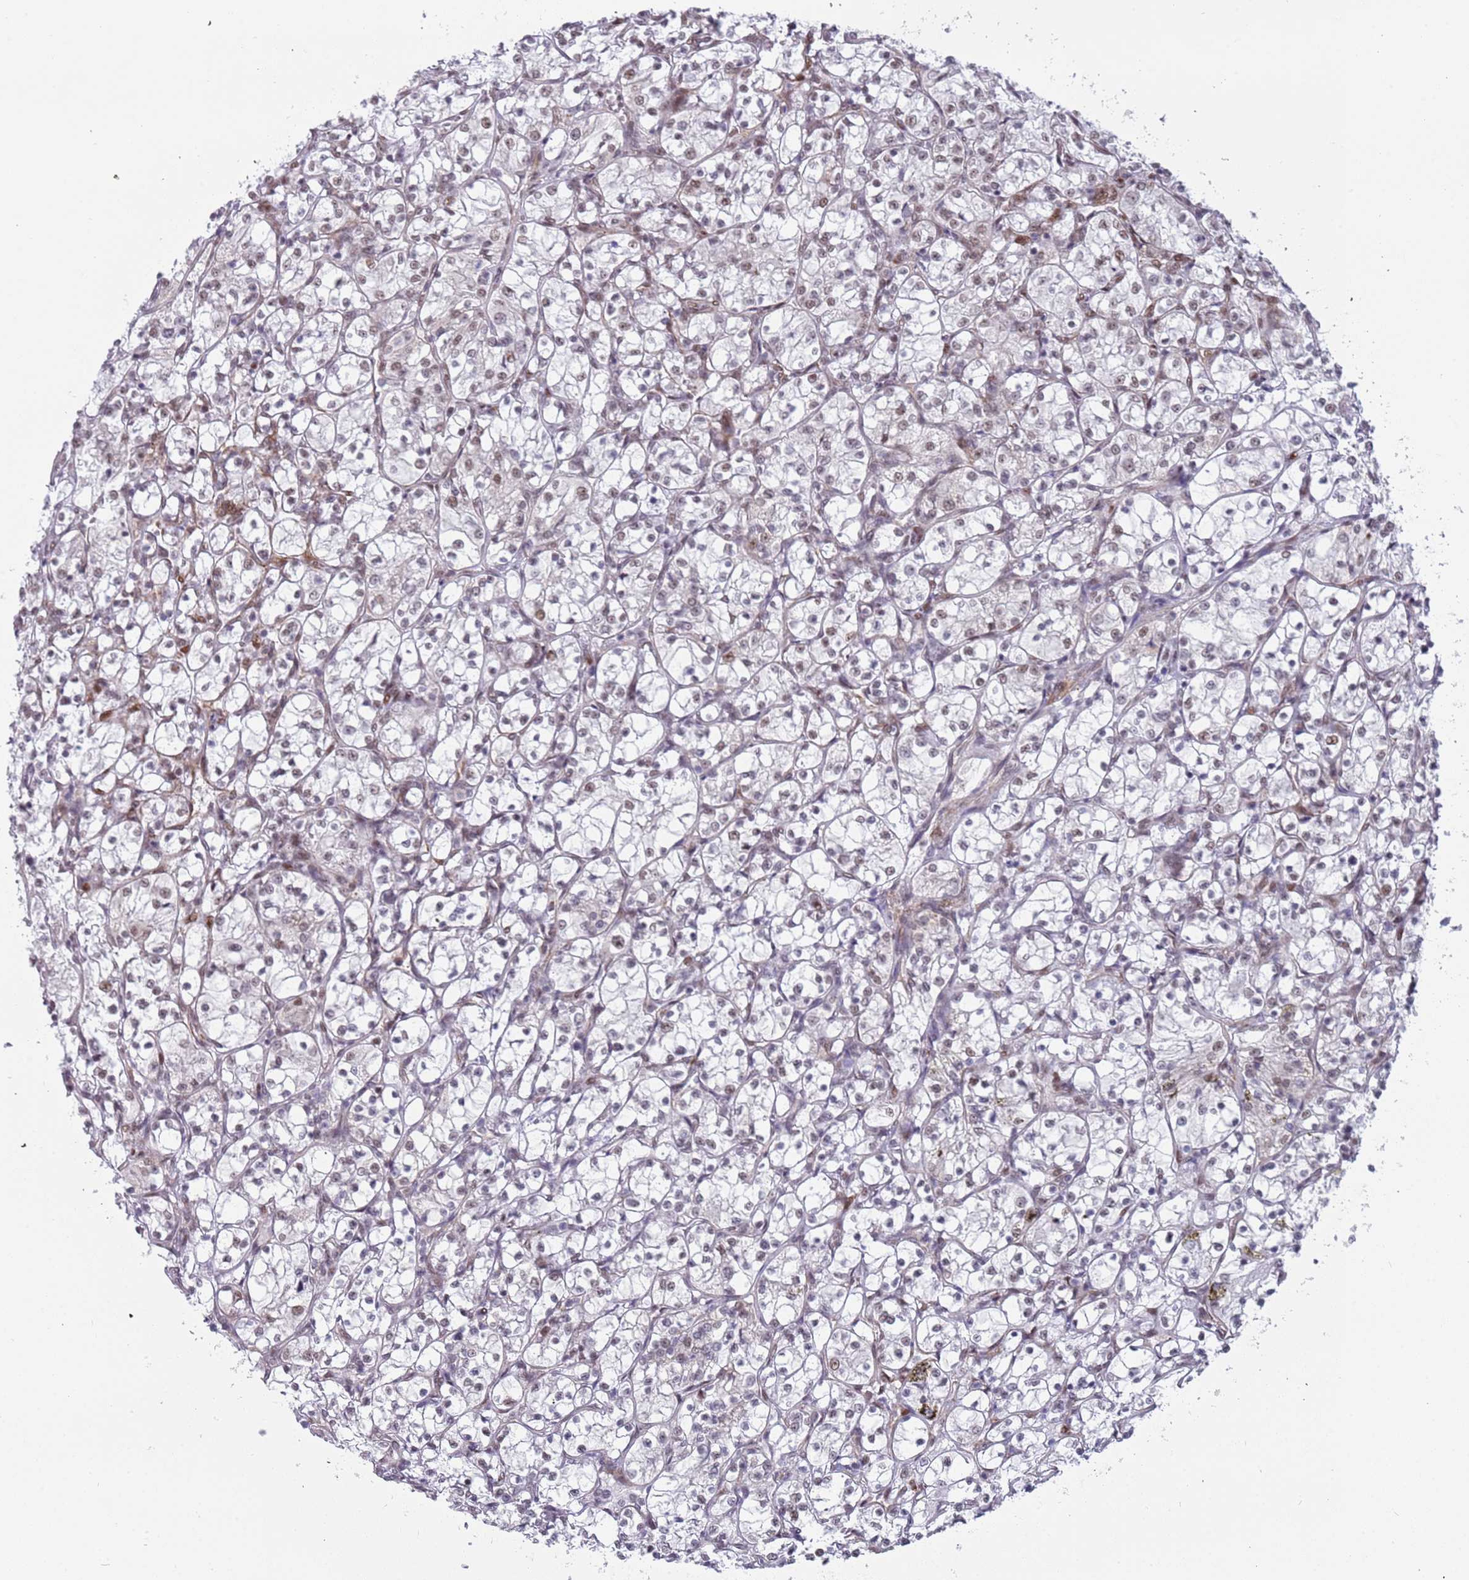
{"staining": {"intensity": "moderate", "quantity": ">75%", "location": "nuclear"}, "tissue": "renal cancer", "cell_type": "Tumor cells", "image_type": "cancer", "snomed": [{"axis": "morphology", "description": "Adenocarcinoma, NOS"}, {"axis": "topography", "description": "Kidney"}], "caption": "DAB (3,3'-diaminobenzidine) immunohistochemical staining of renal cancer (adenocarcinoma) demonstrates moderate nuclear protein staining in approximately >75% of tumor cells. (DAB (3,3'-diaminobenzidine) IHC, brown staining for protein, blue staining for nuclei).", "gene": "LRMDA", "patient": {"sex": "female", "age": 69}}